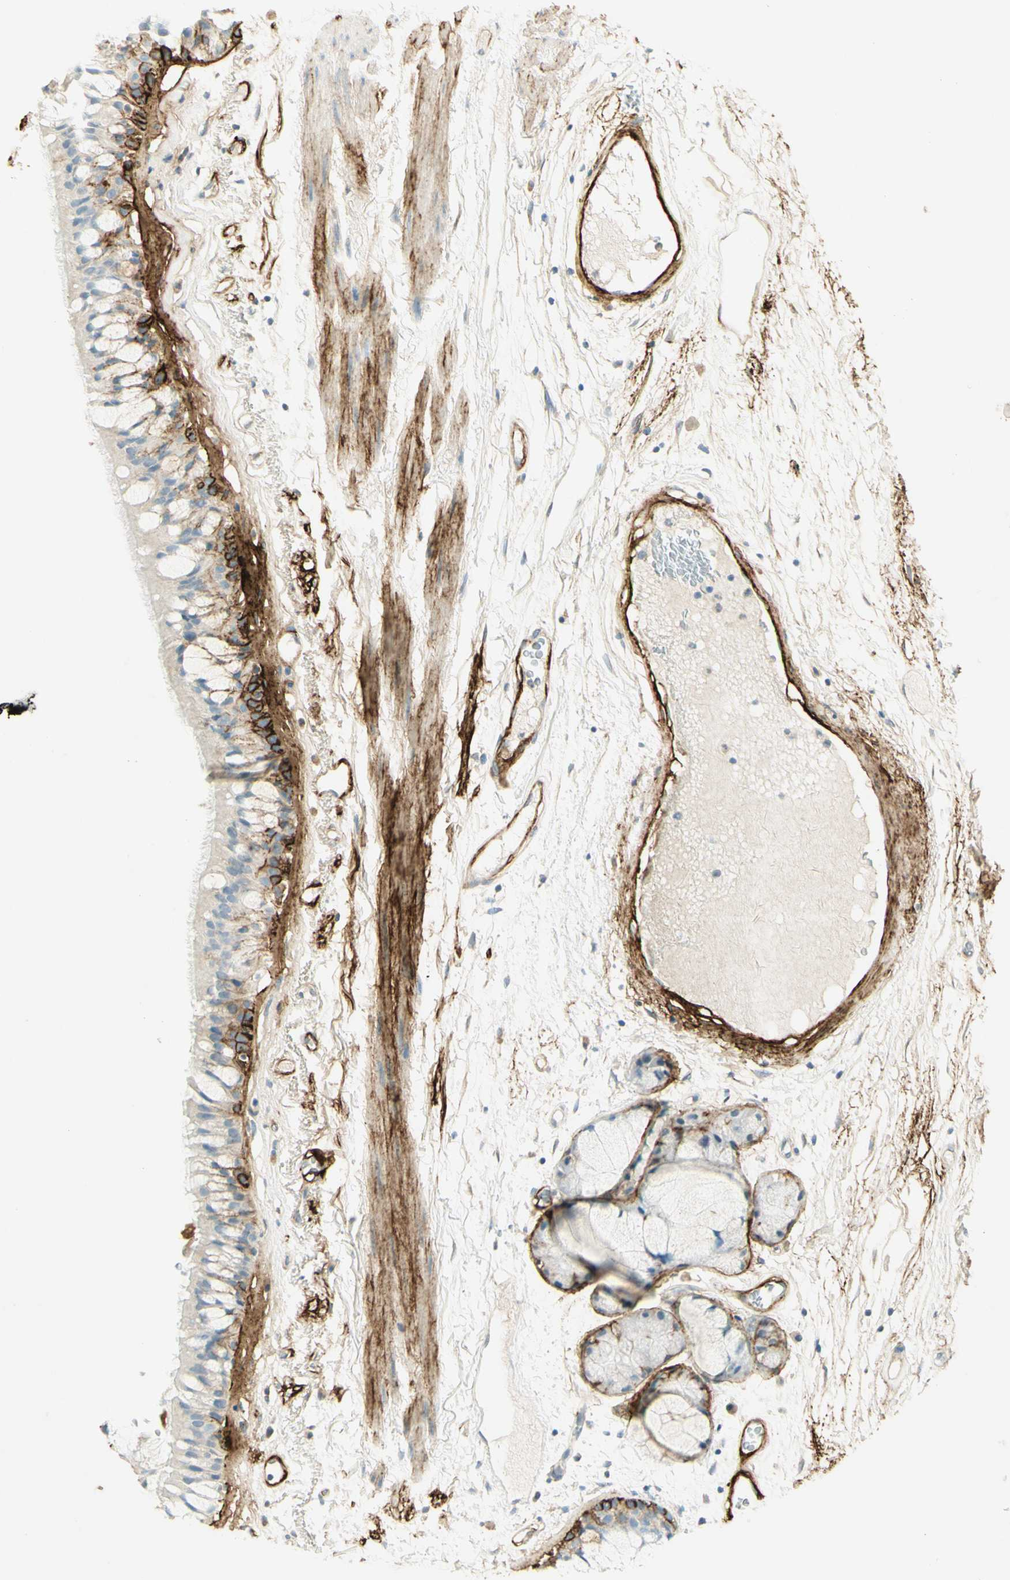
{"staining": {"intensity": "strong", "quantity": "25%-75%", "location": "cytoplasmic/membranous"}, "tissue": "bronchus", "cell_type": "Respiratory epithelial cells", "image_type": "normal", "snomed": [{"axis": "morphology", "description": "Normal tissue, NOS"}, {"axis": "topography", "description": "Bronchus"}], "caption": "DAB immunohistochemical staining of unremarkable human bronchus exhibits strong cytoplasmic/membranous protein staining in approximately 25%-75% of respiratory epithelial cells.", "gene": "TNN", "patient": {"sex": "male", "age": 66}}